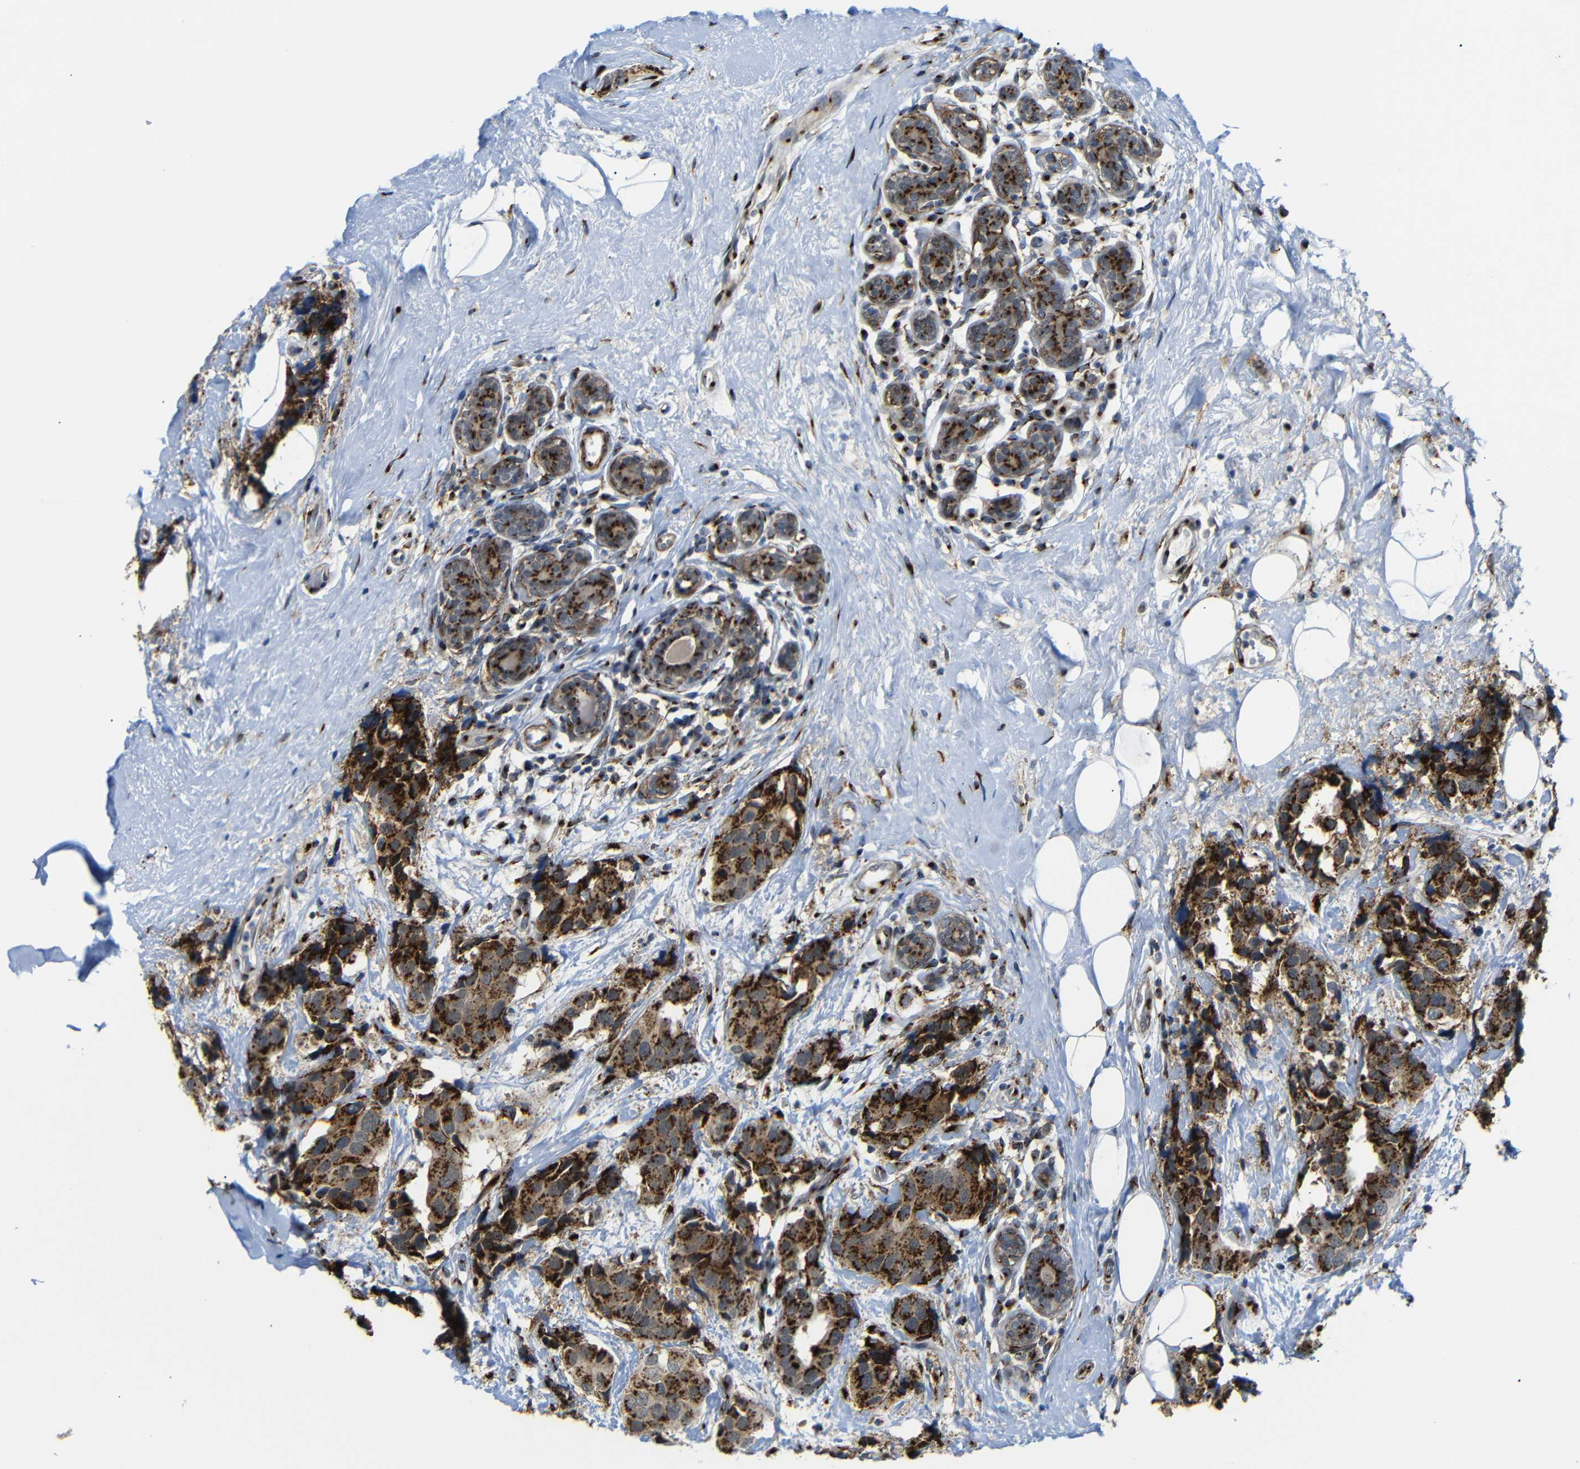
{"staining": {"intensity": "strong", "quantity": ">75%", "location": "cytoplasmic/membranous"}, "tissue": "breast cancer", "cell_type": "Tumor cells", "image_type": "cancer", "snomed": [{"axis": "morphology", "description": "Normal tissue, NOS"}, {"axis": "morphology", "description": "Duct carcinoma"}, {"axis": "topography", "description": "Breast"}], "caption": "There is high levels of strong cytoplasmic/membranous expression in tumor cells of breast cancer (intraductal carcinoma), as demonstrated by immunohistochemical staining (brown color).", "gene": "TGOLN2", "patient": {"sex": "female", "age": 39}}